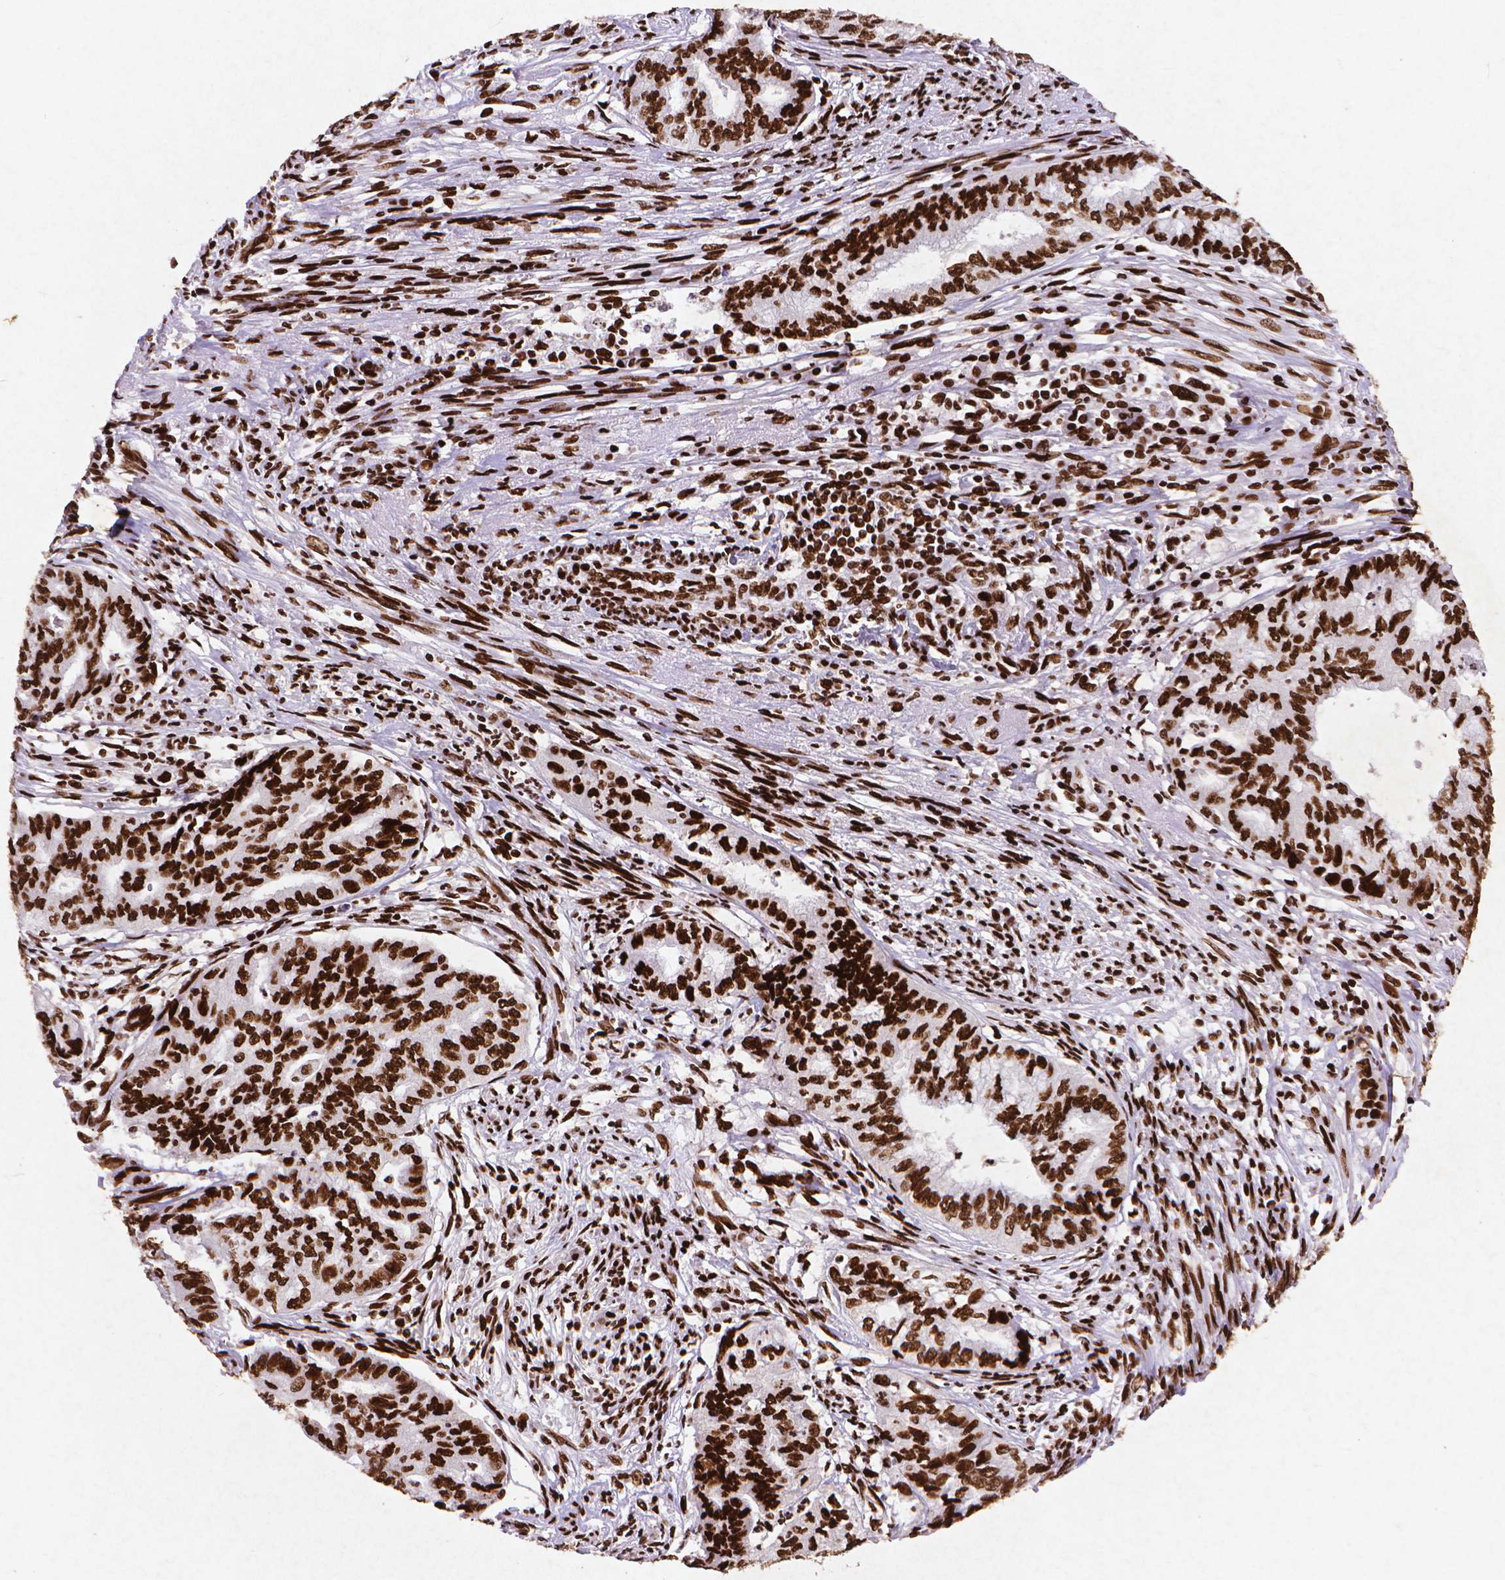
{"staining": {"intensity": "strong", "quantity": ">75%", "location": "nuclear"}, "tissue": "endometrial cancer", "cell_type": "Tumor cells", "image_type": "cancer", "snomed": [{"axis": "morphology", "description": "Adenocarcinoma, NOS"}, {"axis": "topography", "description": "Endometrium"}], "caption": "This image displays immunohistochemistry staining of endometrial adenocarcinoma, with high strong nuclear positivity in about >75% of tumor cells.", "gene": "CITED2", "patient": {"sex": "female", "age": 79}}